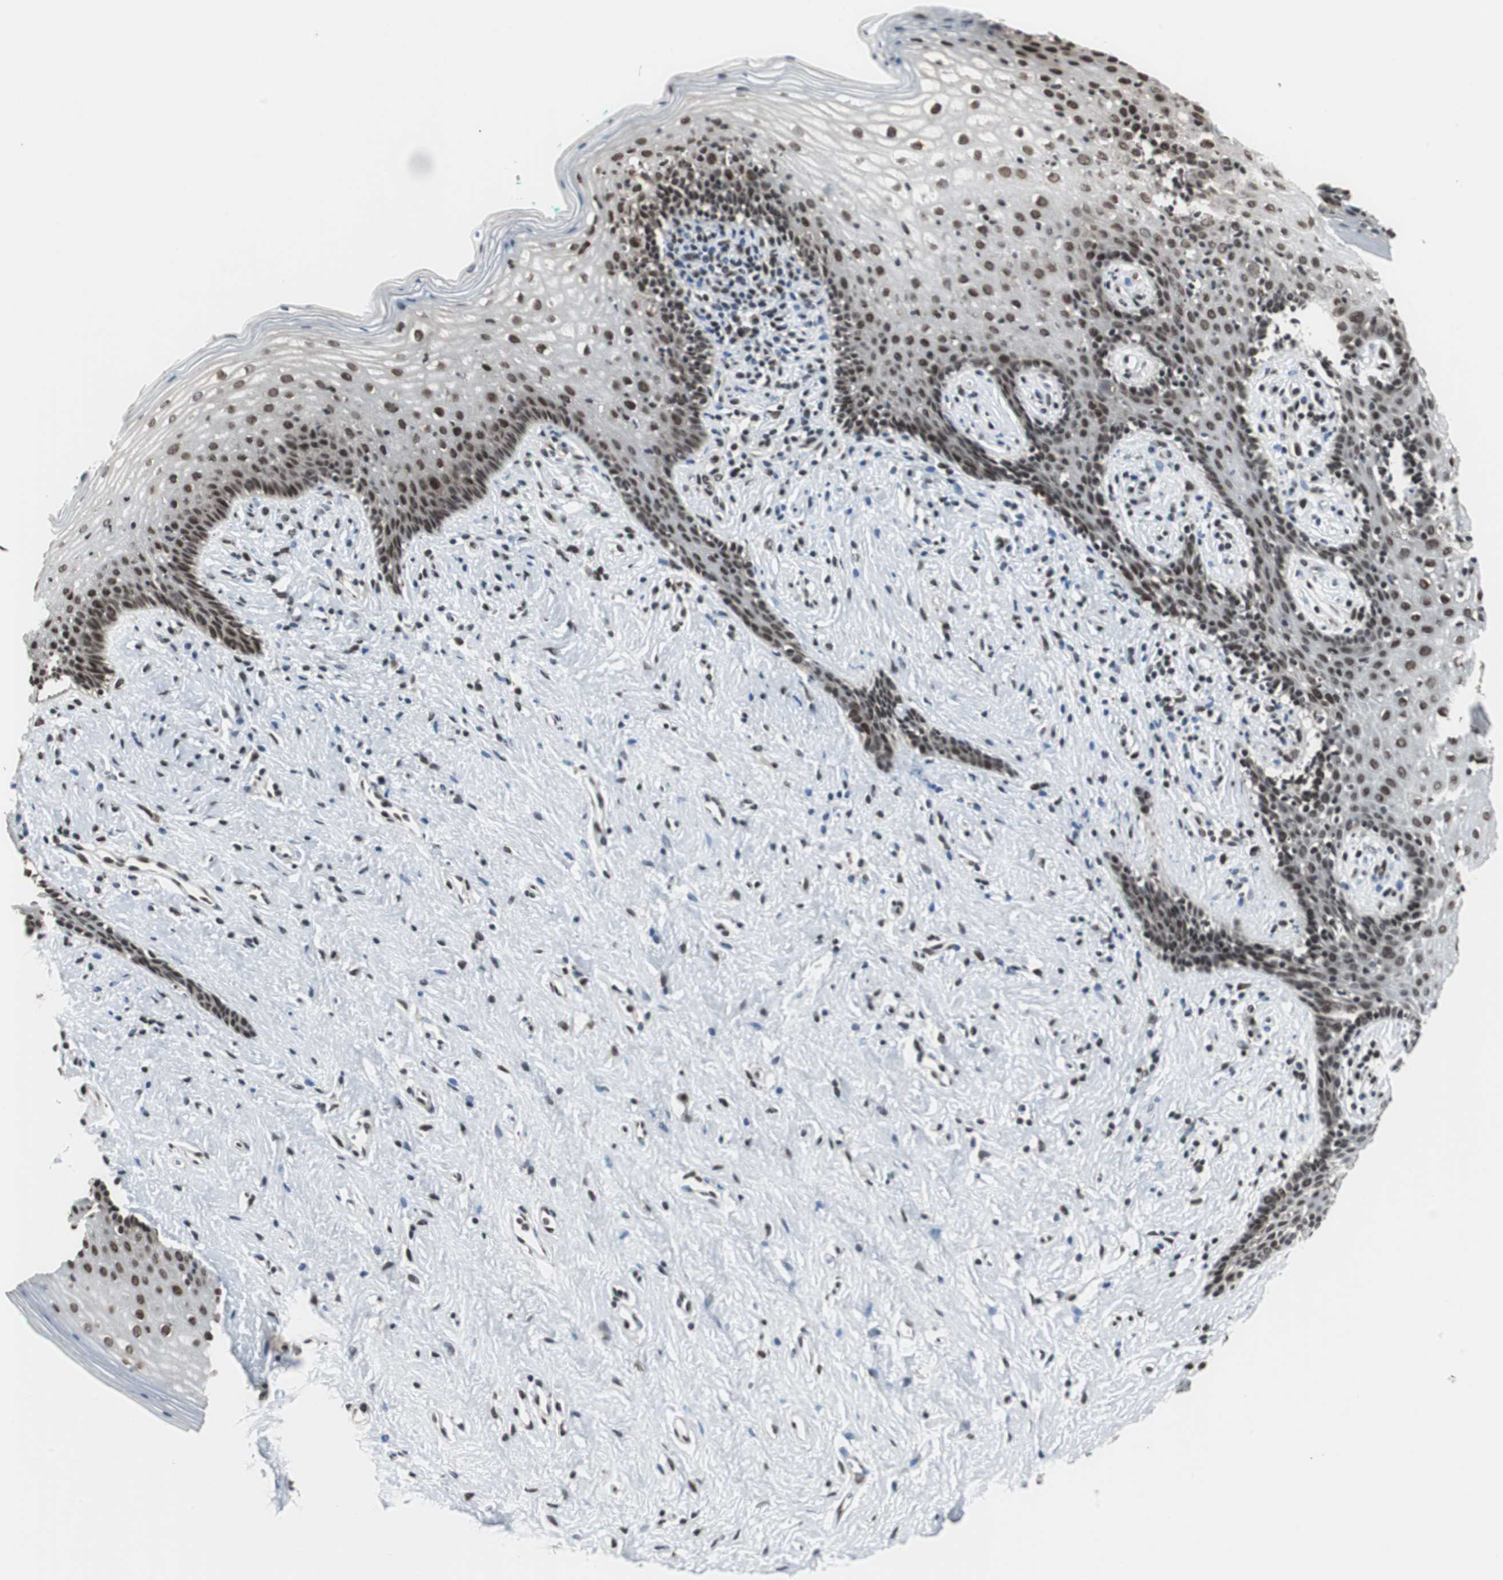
{"staining": {"intensity": "strong", "quantity": ">75%", "location": "nuclear"}, "tissue": "vagina", "cell_type": "Squamous epithelial cells", "image_type": "normal", "snomed": [{"axis": "morphology", "description": "Normal tissue, NOS"}, {"axis": "topography", "description": "Vagina"}], "caption": "The image demonstrates immunohistochemical staining of normal vagina. There is strong nuclear positivity is present in approximately >75% of squamous epithelial cells.", "gene": "CDK9", "patient": {"sex": "female", "age": 44}}